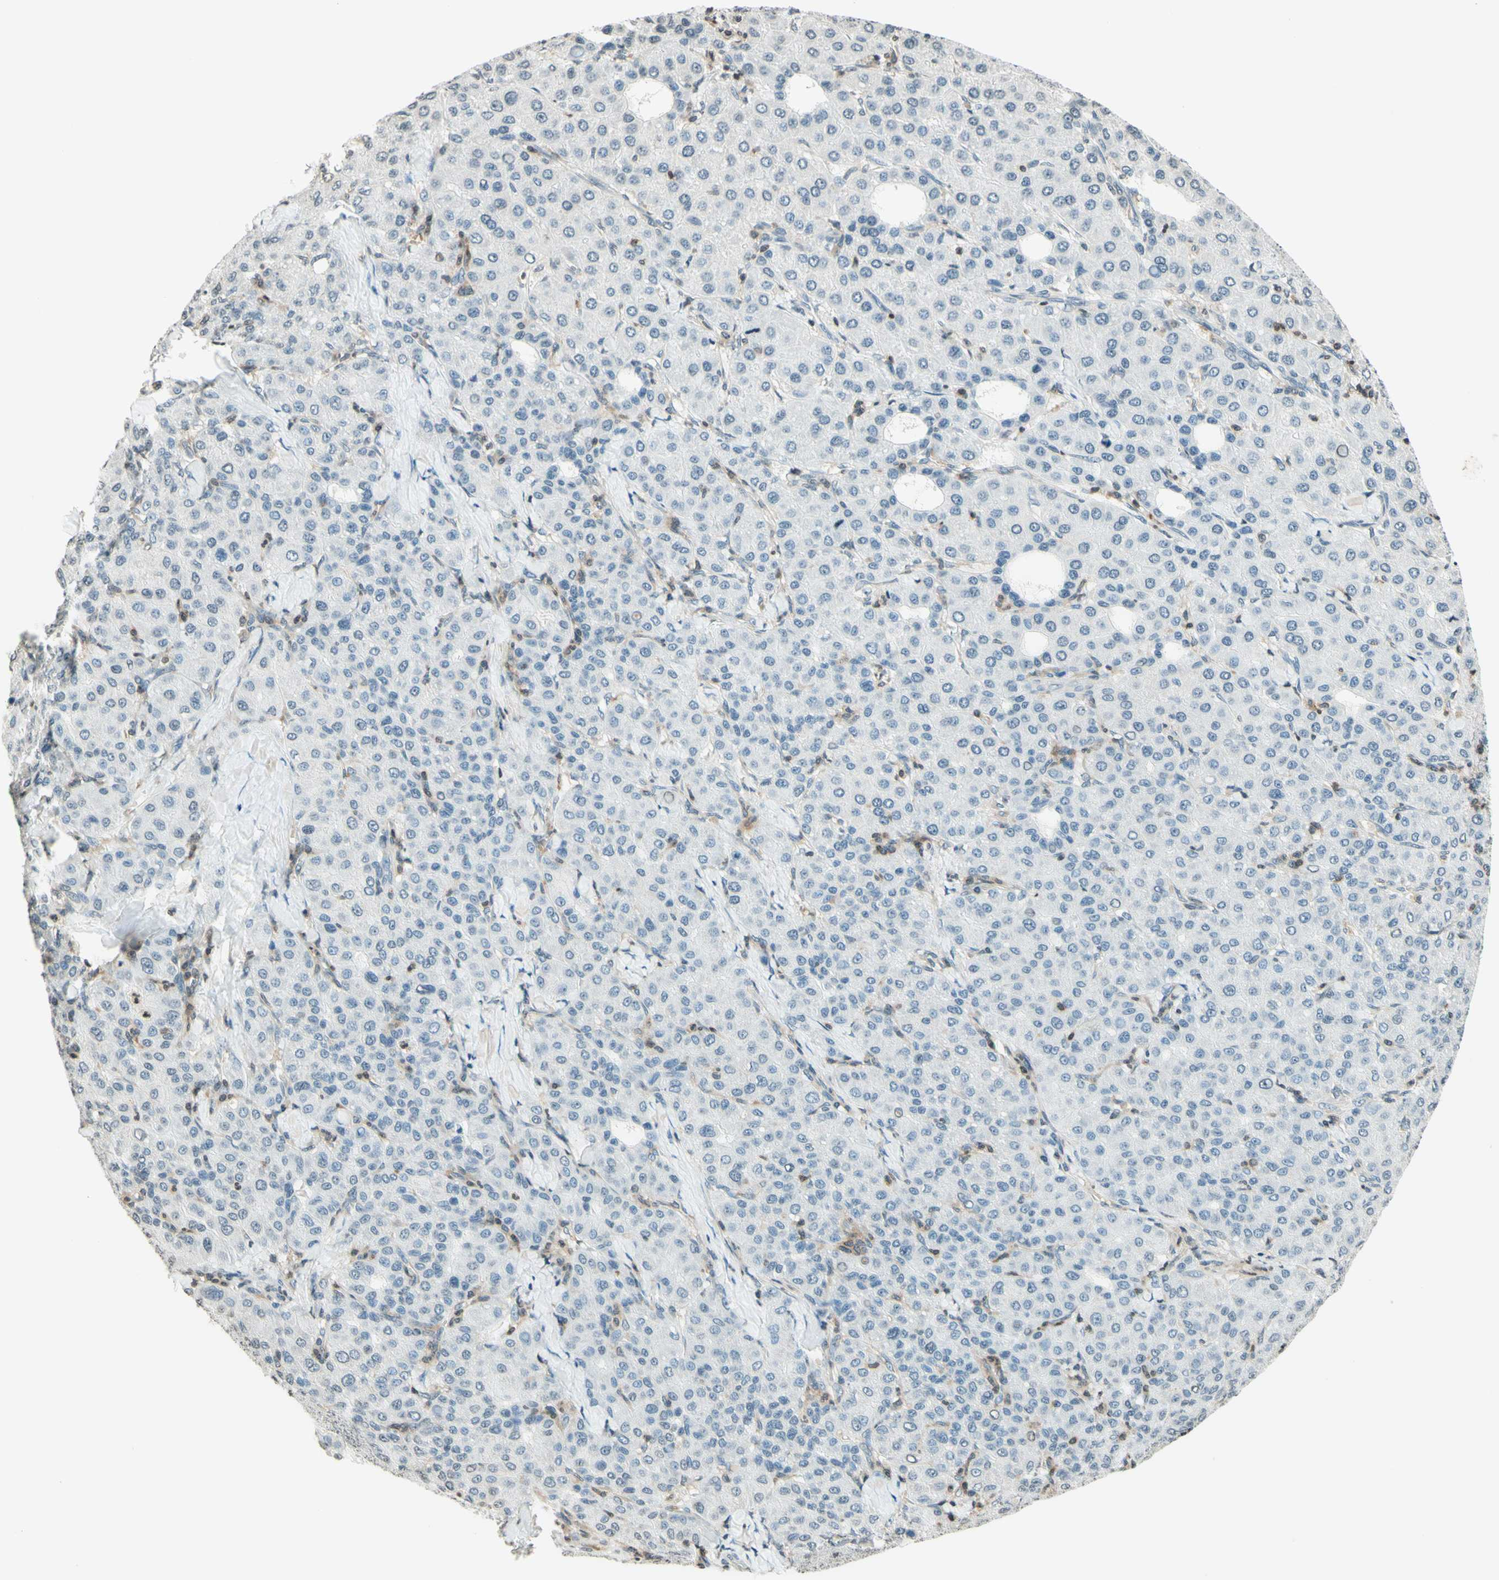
{"staining": {"intensity": "negative", "quantity": "none", "location": "none"}, "tissue": "liver cancer", "cell_type": "Tumor cells", "image_type": "cancer", "snomed": [{"axis": "morphology", "description": "Carcinoma, Hepatocellular, NOS"}, {"axis": "topography", "description": "Liver"}], "caption": "Immunohistochemistry histopathology image of human liver hepatocellular carcinoma stained for a protein (brown), which exhibits no positivity in tumor cells.", "gene": "WIPF1", "patient": {"sex": "male", "age": 65}}